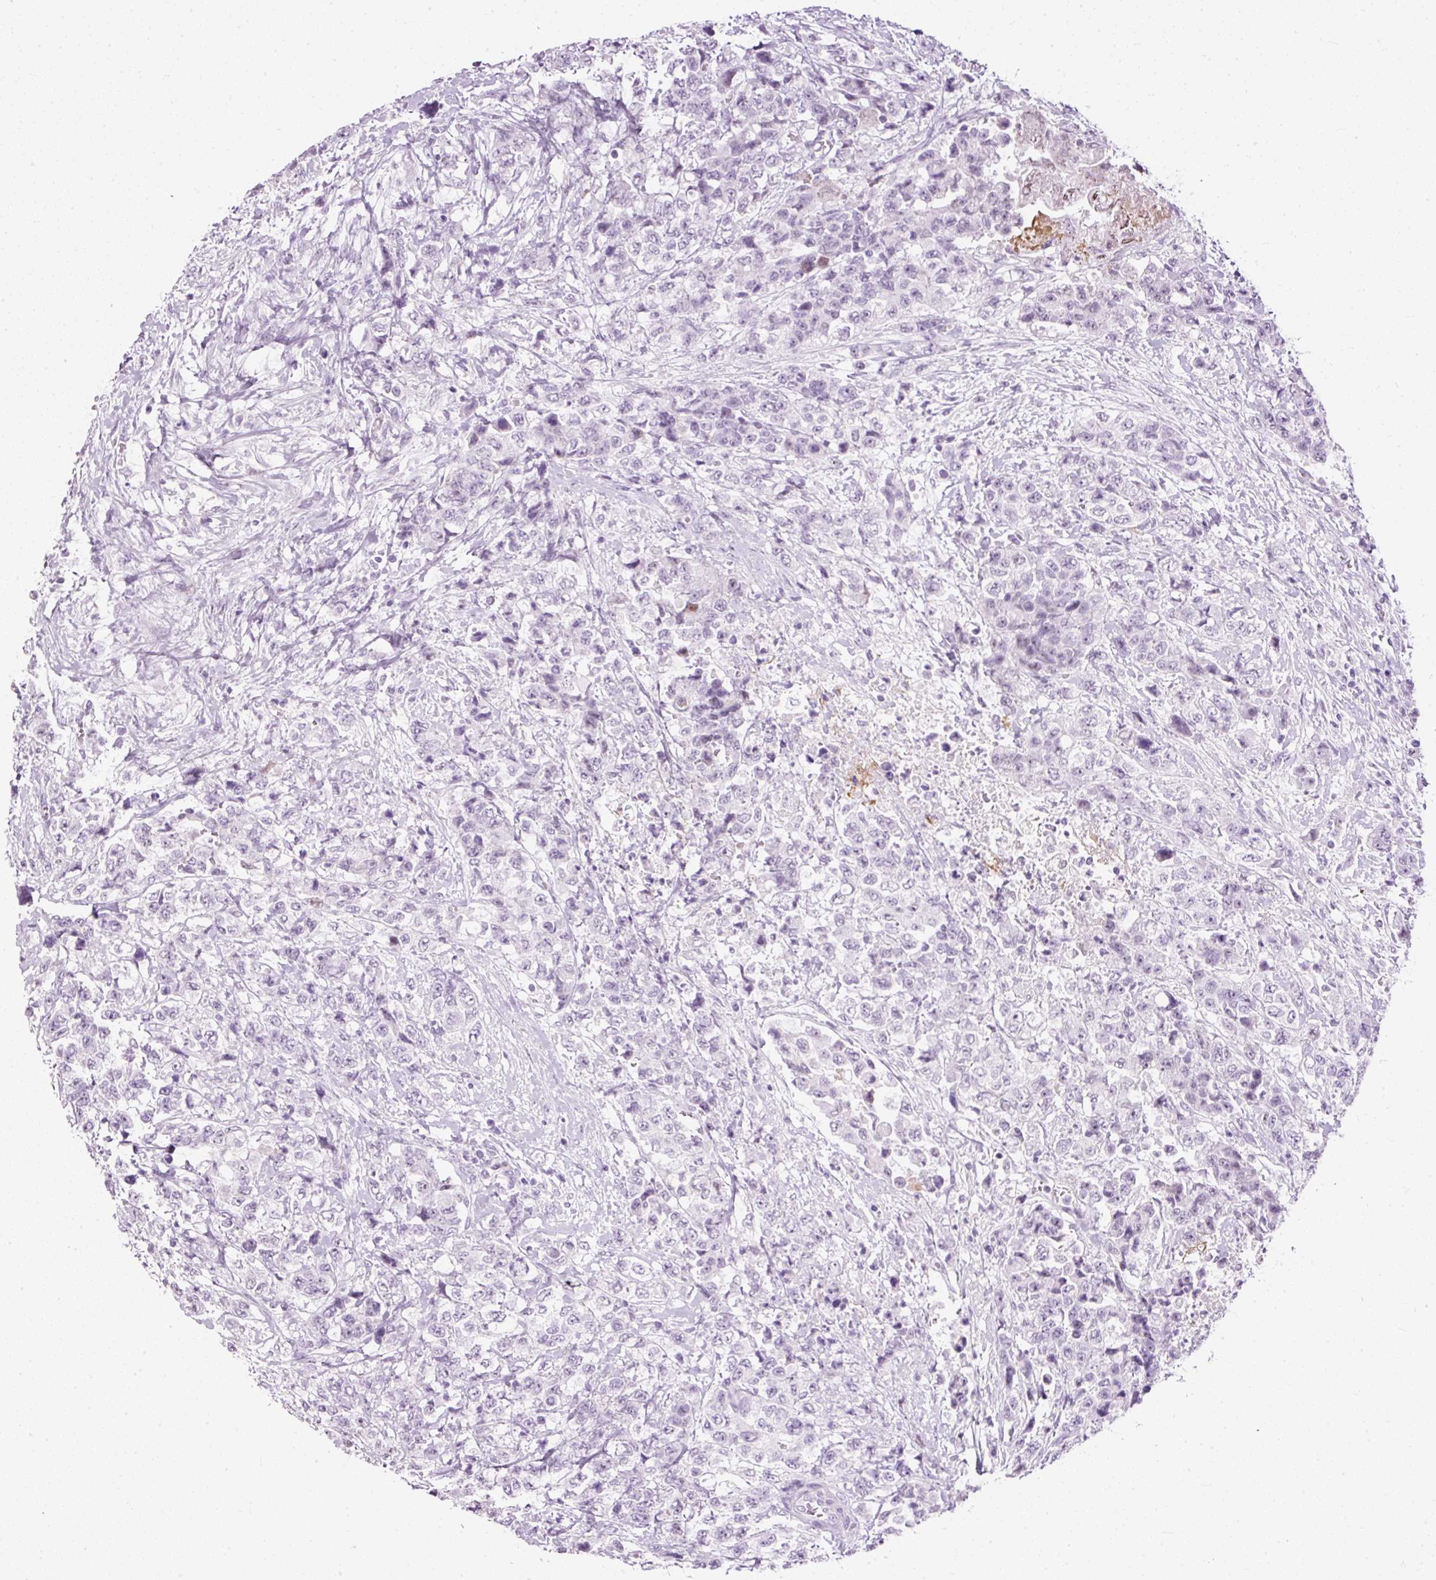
{"staining": {"intensity": "negative", "quantity": "none", "location": "none"}, "tissue": "urothelial cancer", "cell_type": "Tumor cells", "image_type": "cancer", "snomed": [{"axis": "morphology", "description": "Urothelial carcinoma, High grade"}, {"axis": "topography", "description": "Urinary bladder"}], "caption": "Immunohistochemistry (IHC) of human urothelial cancer shows no expression in tumor cells. (IHC, brightfield microscopy, high magnification).", "gene": "PDE6B", "patient": {"sex": "female", "age": 78}}